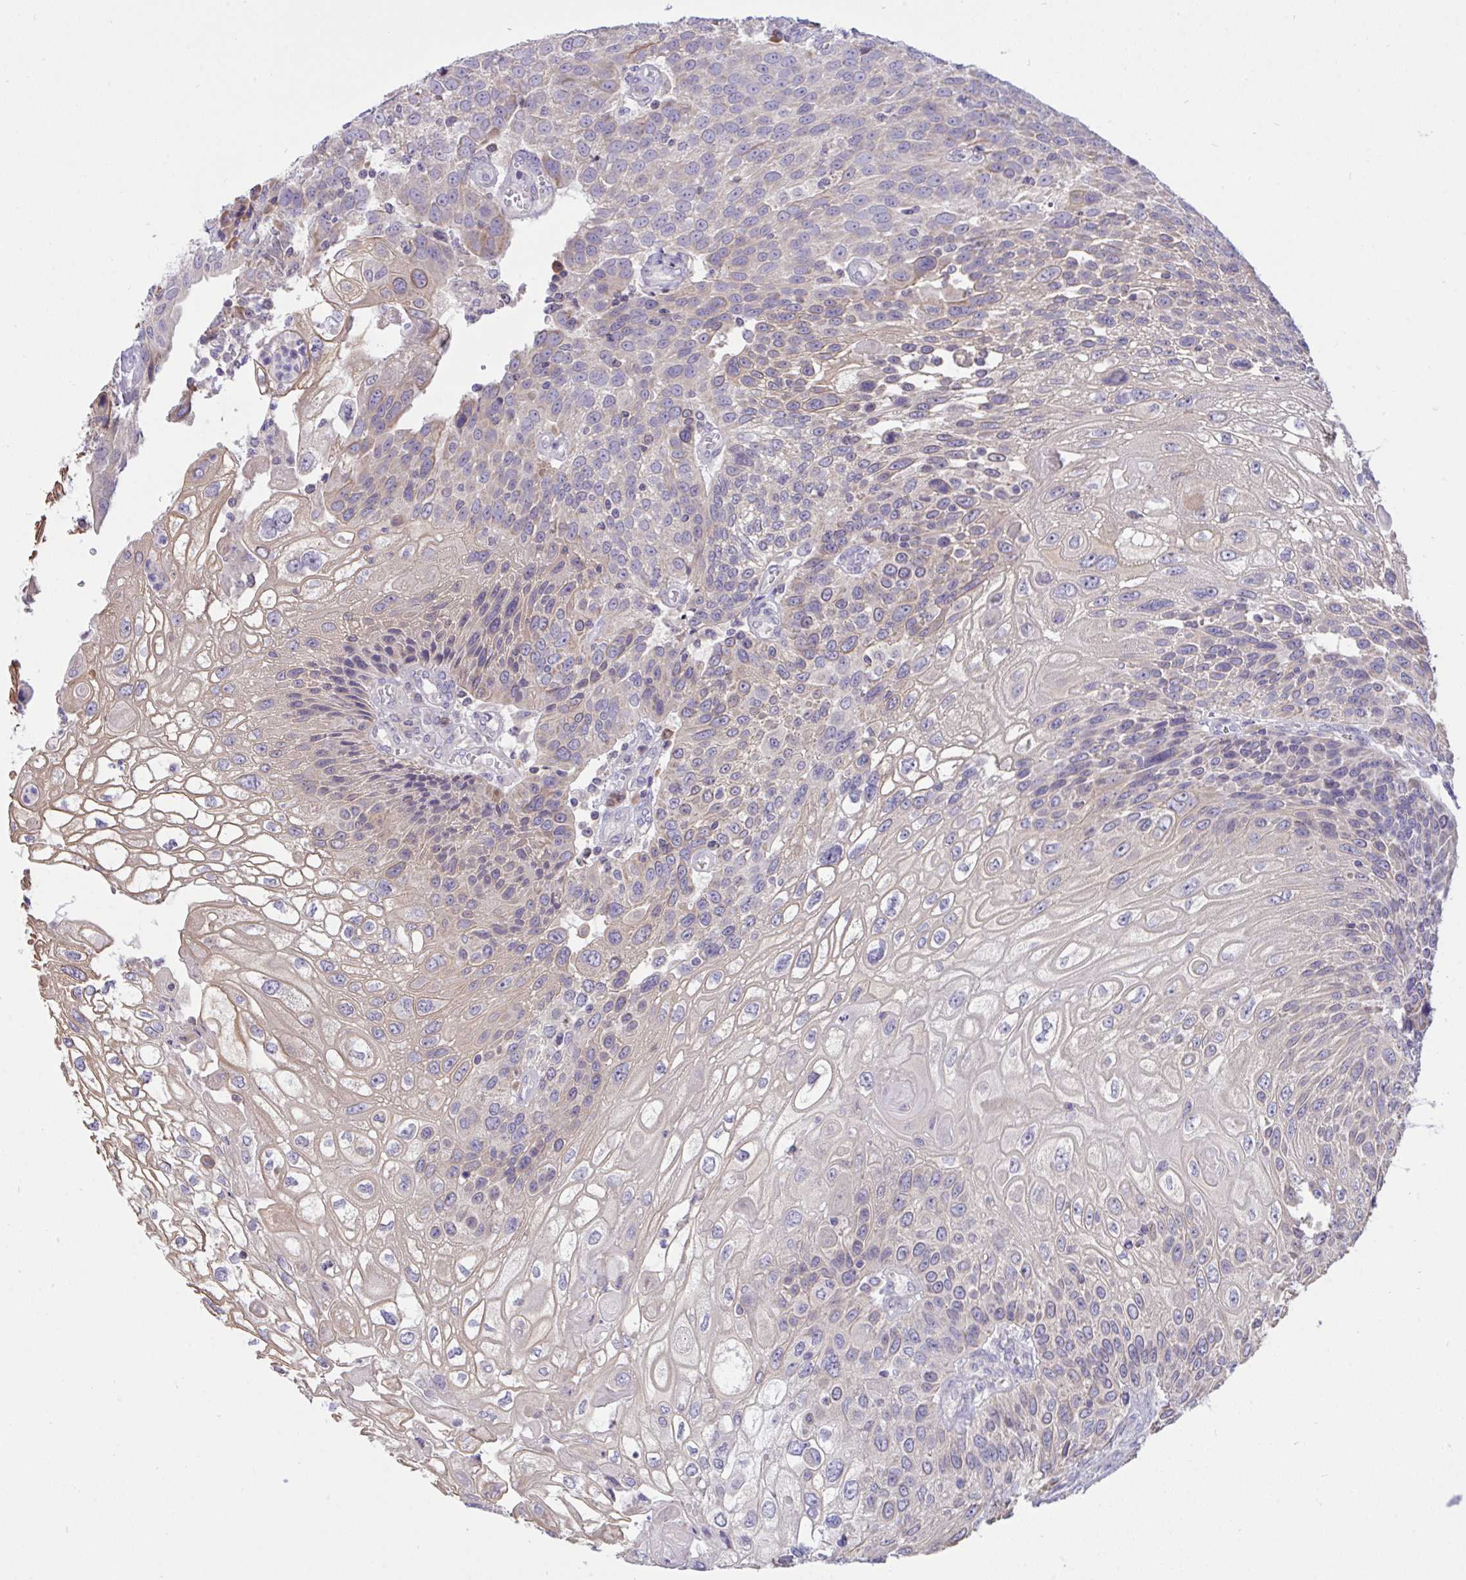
{"staining": {"intensity": "weak", "quantity": "25%-75%", "location": "cytoplasmic/membranous"}, "tissue": "urothelial cancer", "cell_type": "Tumor cells", "image_type": "cancer", "snomed": [{"axis": "morphology", "description": "Urothelial carcinoma, High grade"}, {"axis": "topography", "description": "Urinary bladder"}], "caption": "Urothelial cancer was stained to show a protein in brown. There is low levels of weak cytoplasmic/membranous expression in approximately 25%-75% of tumor cells. The staining is performed using DAB brown chromogen to label protein expression. The nuclei are counter-stained blue using hematoxylin.", "gene": "TMEM41A", "patient": {"sex": "female", "age": 70}}